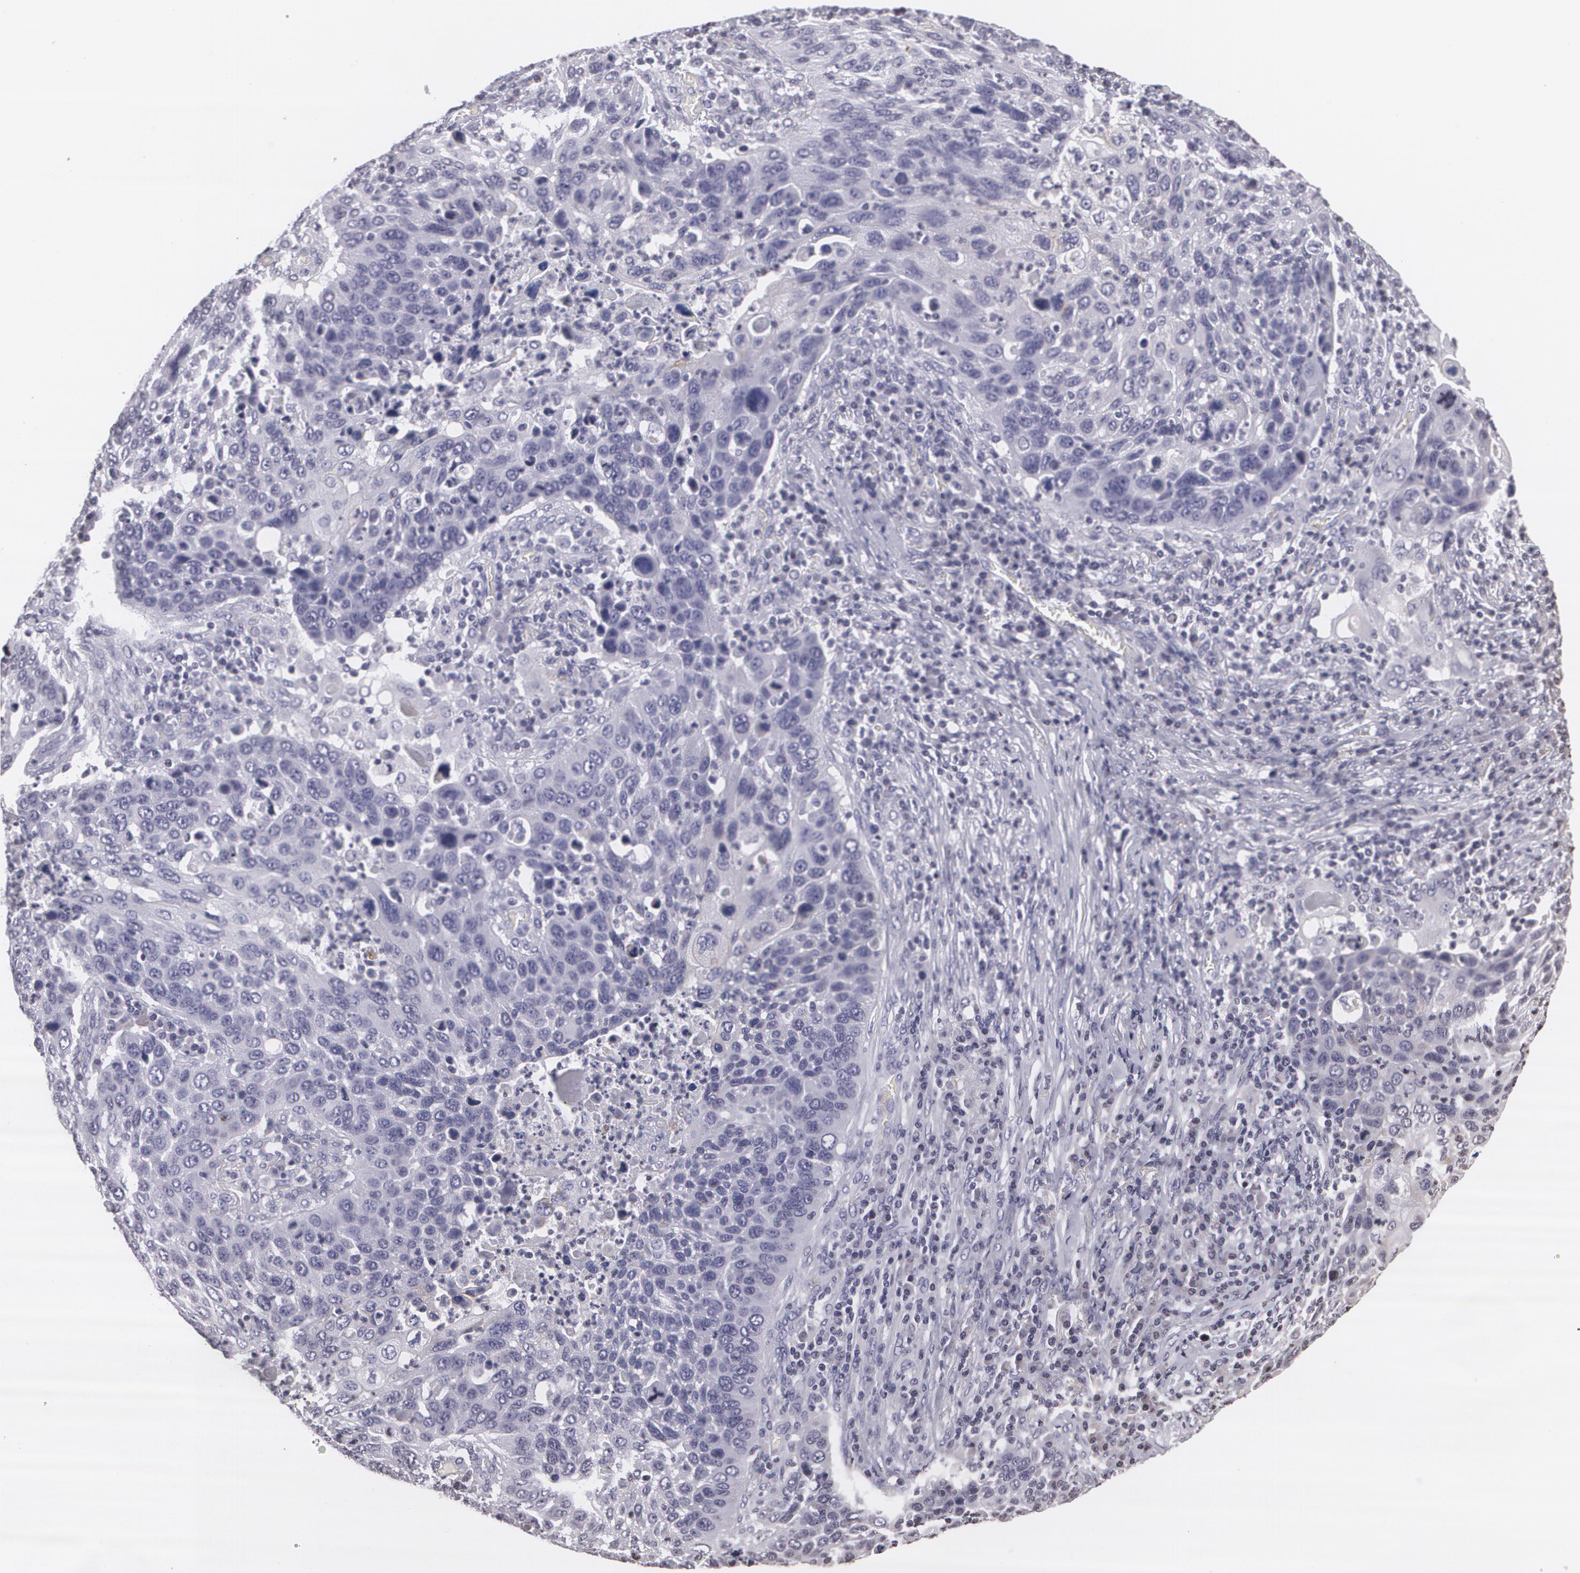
{"staining": {"intensity": "negative", "quantity": "none", "location": "none"}, "tissue": "lung cancer", "cell_type": "Tumor cells", "image_type": "cancer", "snomed": [{"axis": "morphology", "description": "Squamous cell carcinoma, NOS"}, {"axis": "topography", "description": "Lung"}], "caption": "Tumor cells are negative for brown protein staining in lung squamous cell carcinoma.", "gene": "MUC1", "patient": {"sex": "male", "age": 68}}